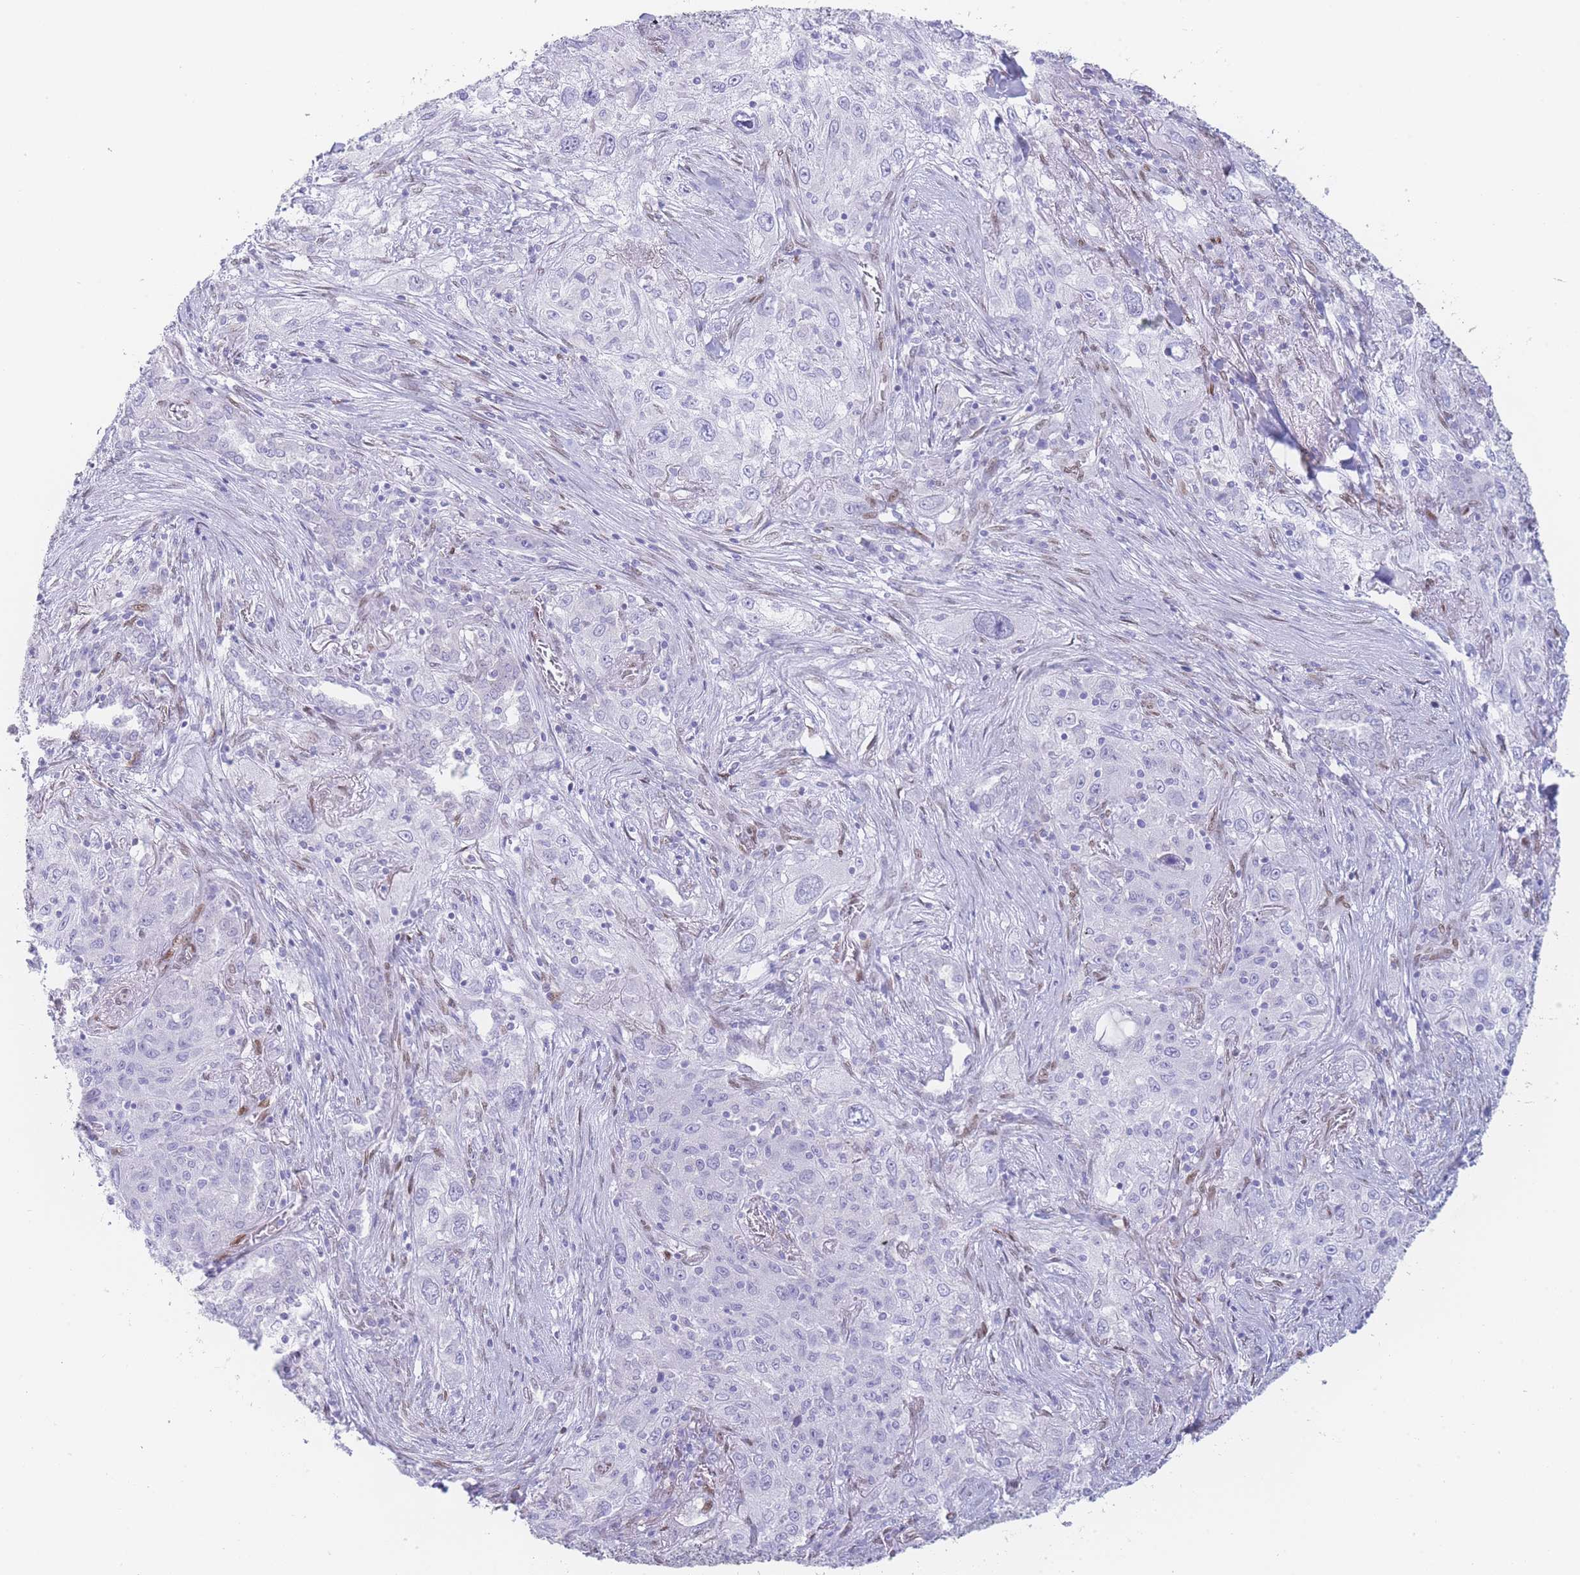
{"staining": {"intensity": "negative", "quantity": "none", "location": "none"}, "tissue": "lung cancer", "cell_type": "Tumor cells", "image_type": "cancer", "snomed": [{"axis": "morphology", "description": "Squamous cell carcinoma, NOS"}, {"axis": "topography", "description": "Lung"}], "caption": "Photomicrograph shows no significant protein expression in tumor cells of lung squamous cell carcinoma.", "gene": "PSMB5", "patient": {"sex": "female", "age": 69}}